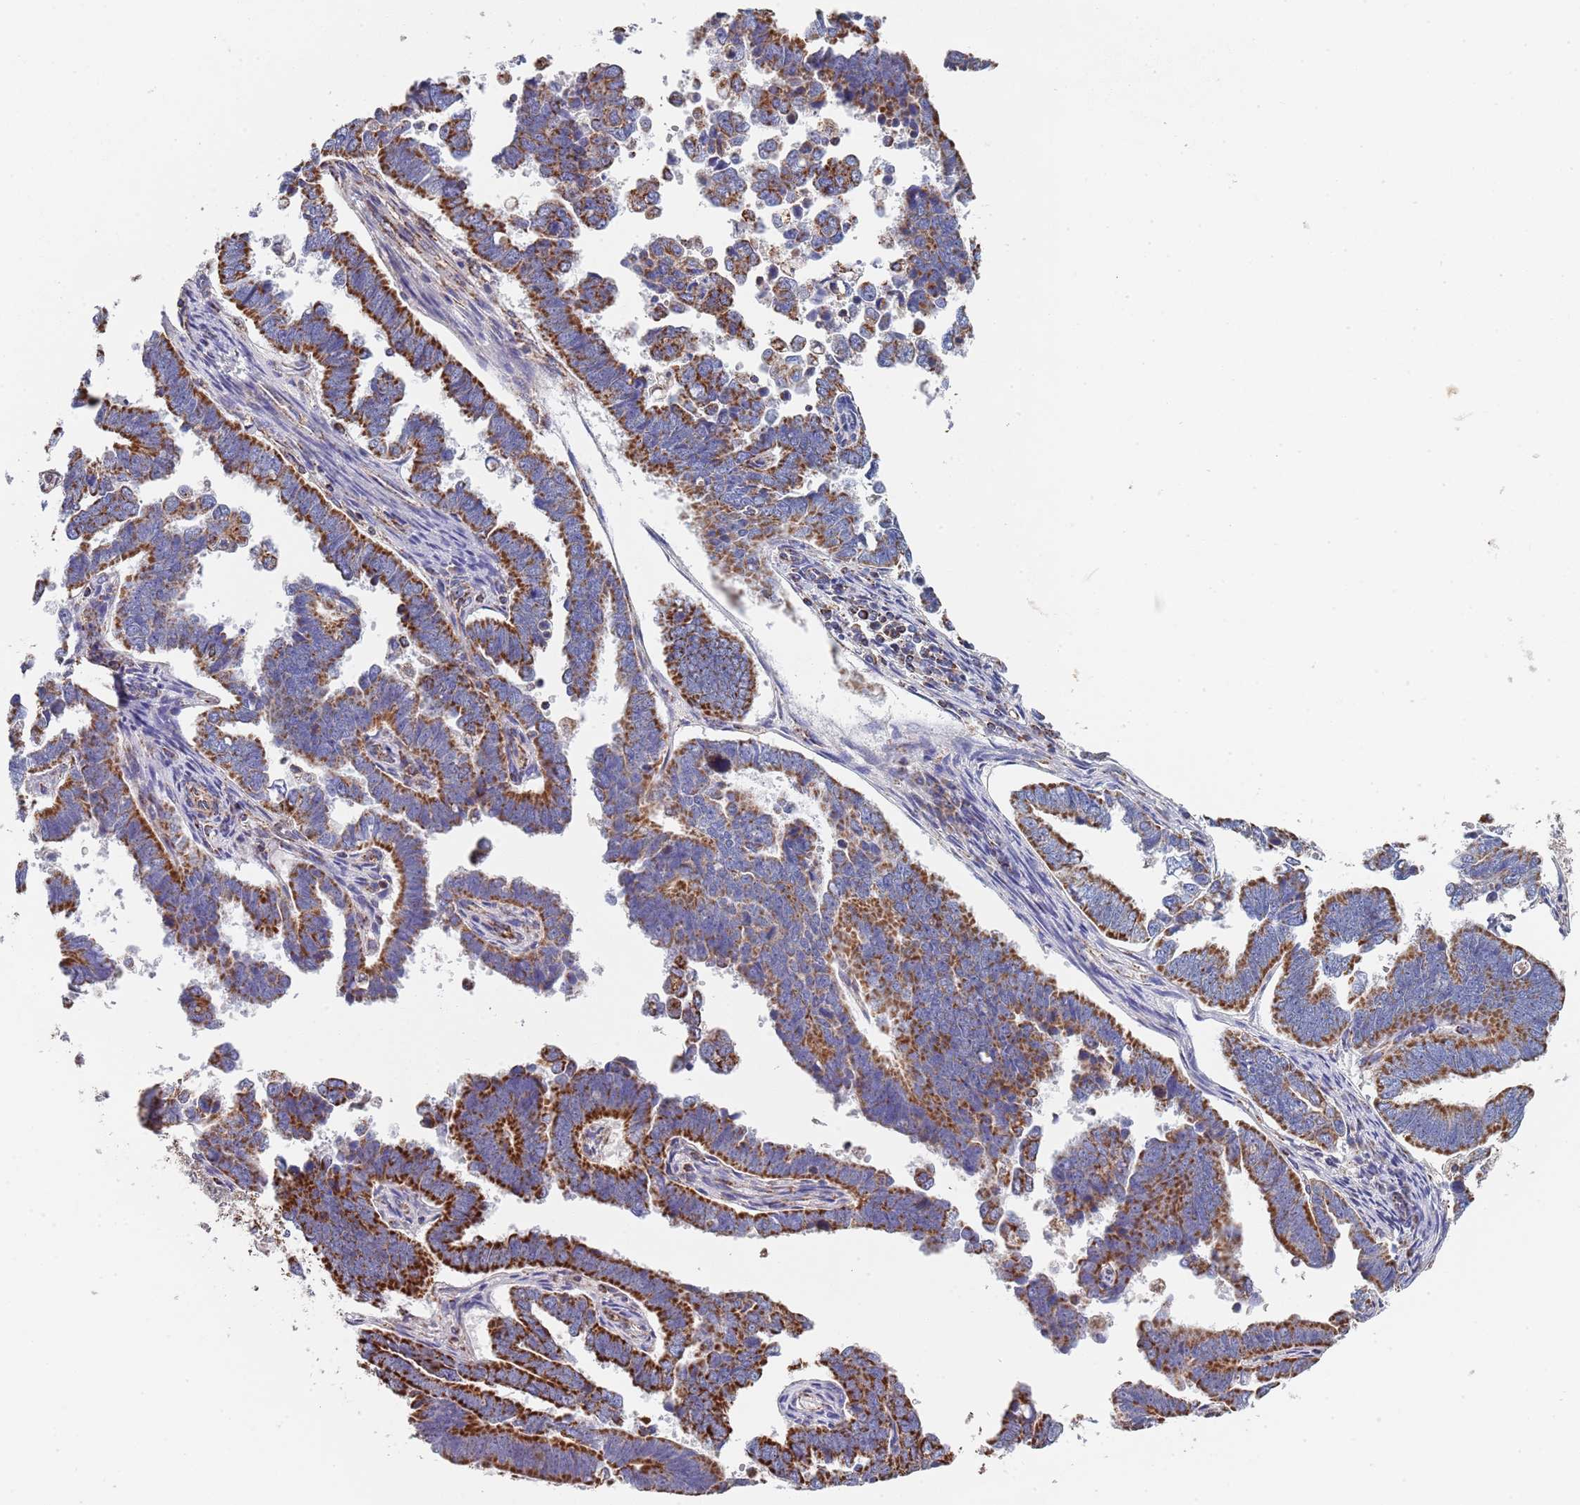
{"staining": {"intensity": "strong", "quantity": ">75%", "location": "cytoplasmic/membranous"}, "tissue": "endometrial cancer", "cell_type": "Tumor cells", "image_type": "cancer", "snomed": [{"axis": "morphology", "description": "Adenocarcinoma, NOS"}, {"axis": "topography", "description": "Endometrium"}], "caption": "IHC staining of endometrial adenocarcinoma, which demonstrates high levels of strong cytoplasmic/membranous positivity in about >75% of tumor cells indicating strong cytoplasmic/membranous protein positivity. The staining was performed using DAB (brown) for protein detection and nuclei were counterstained in hematoxylin (blue).", "gene": "PGP", "patient": {"sex": "female", "age": 75}}